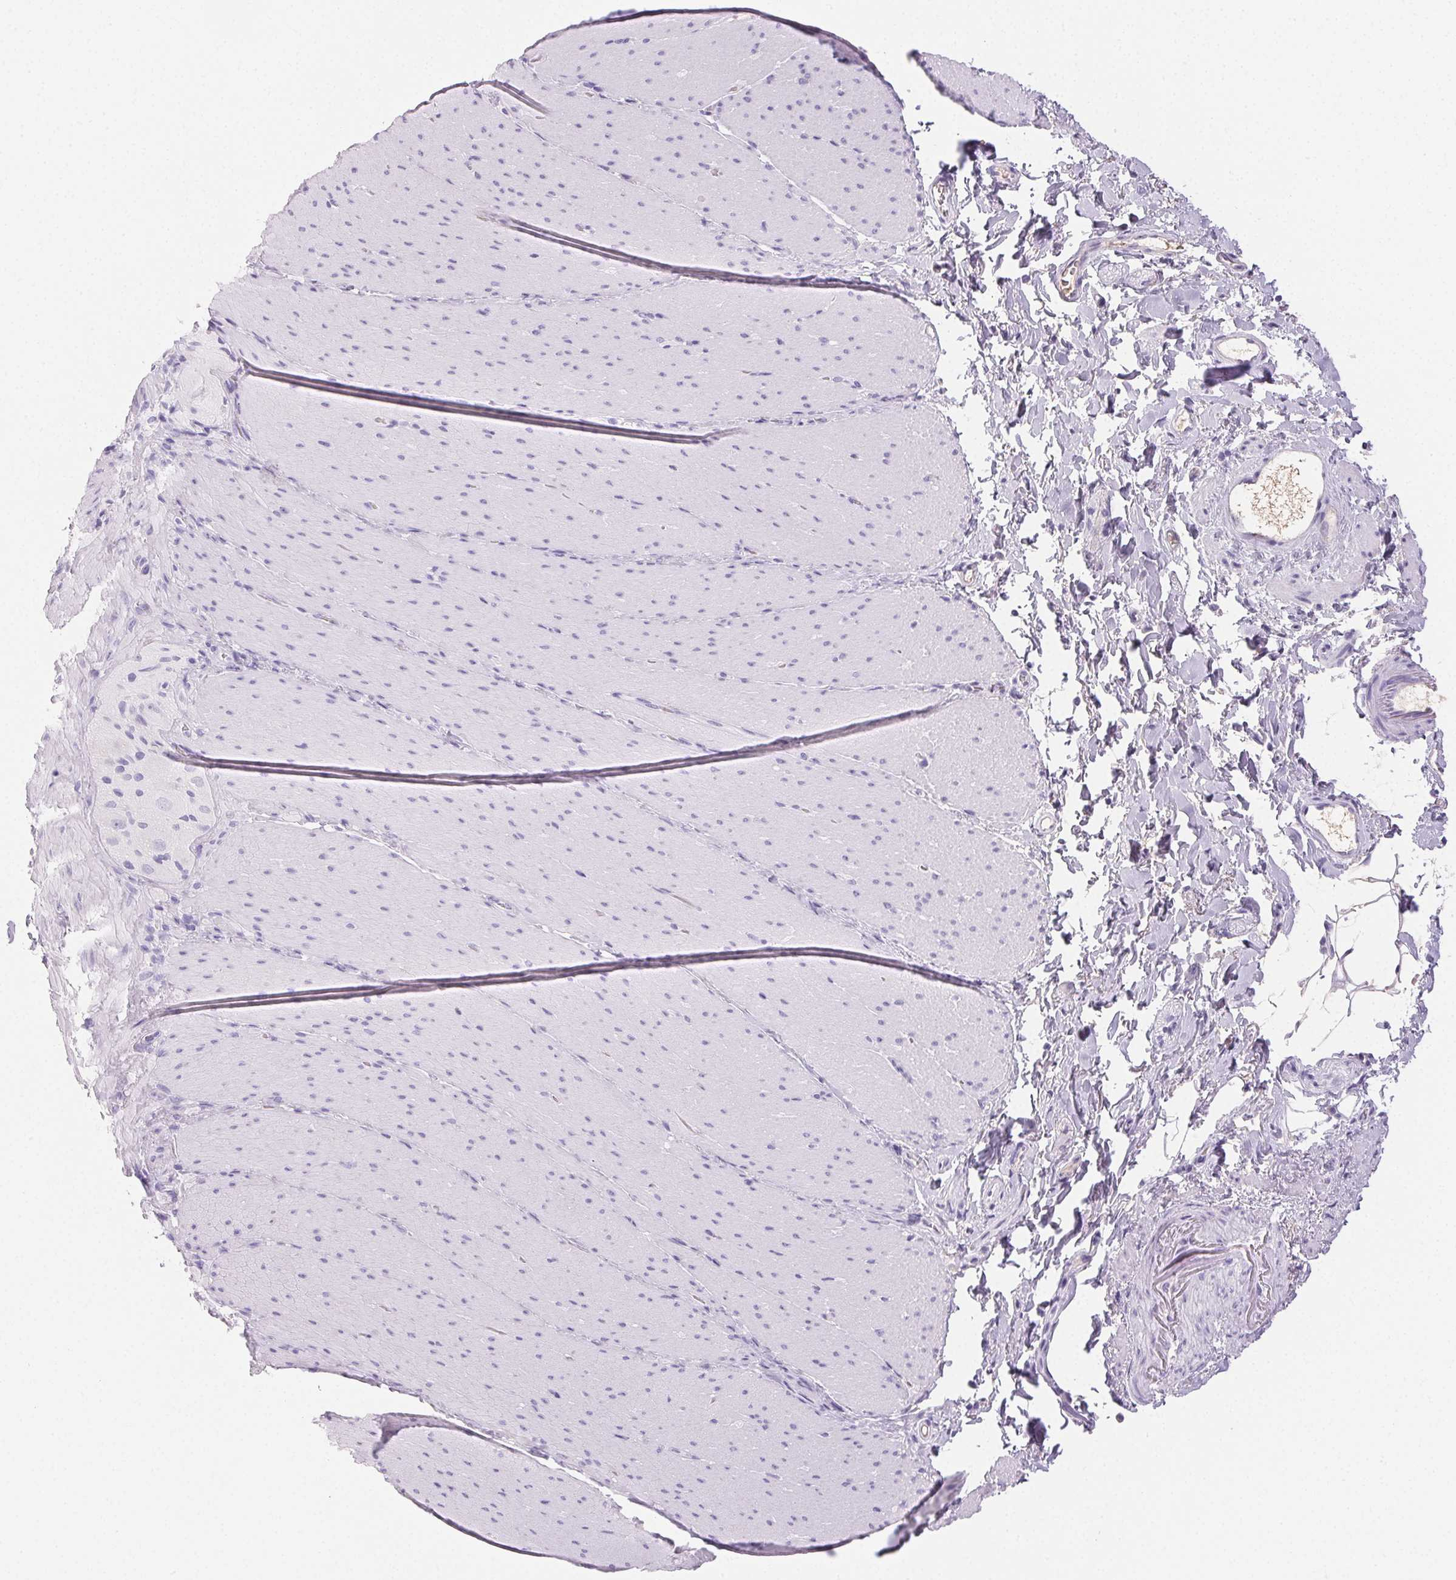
{"staining": {"intensity": "negative", "quantity": "none", "location": "none"}, "tissue": "smooth muscle", "cell_type": "Smooth muscle cells", "image_type": "normal", "snomed": [{"axis": "morphology", "description": "Normal tissue, NOS"}, {"axis": "topography", "description": "Smooth muscle"}, {"axis": "topography", "description": "Colon"}], "caption": "Immunohistochemical staining of unremarkable human smooth muscle exhibits no significant positivity in smooth muscle cells.", "gene": "PADI4", "patient": {"sex": "male", "age": 73}}